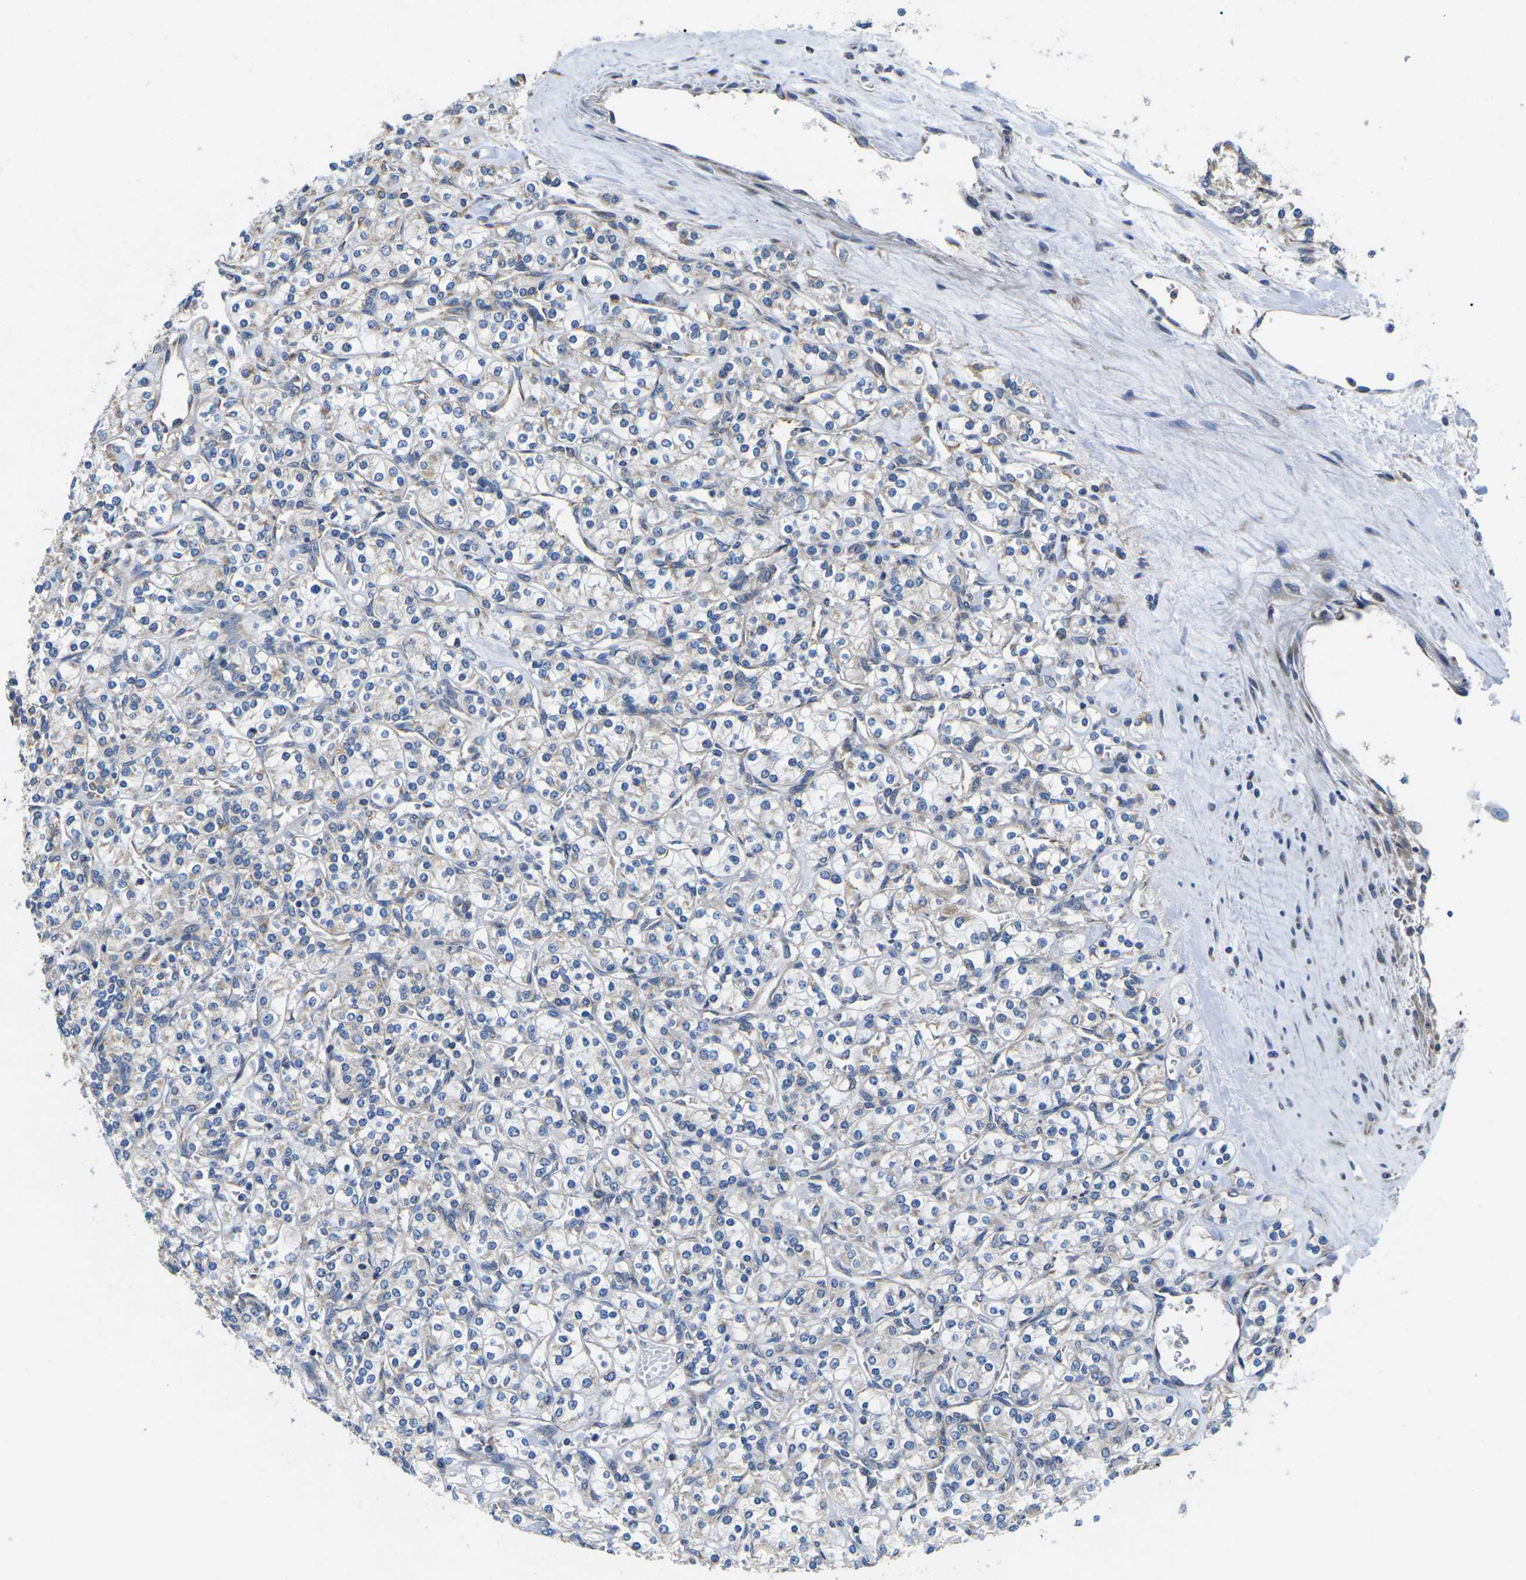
{"staining": {"intensity": "negative", "quantity": "none", "location": "none"}, "tissue": "renal cancer", "cell_type": "Tumor cells", "image_type": "cancer", "snomed": [{"axis": "morphology", "description": "Adenocarcinoma, NOS"}, {"axis": "topography", "description": "Kidney"}], "caption": "Immunohistochemical staining of human renal cancer reveals no significant positivity in tumor cells.", "gene": "TMEFF2", "patient": {"sex": "male", "age": 77}}